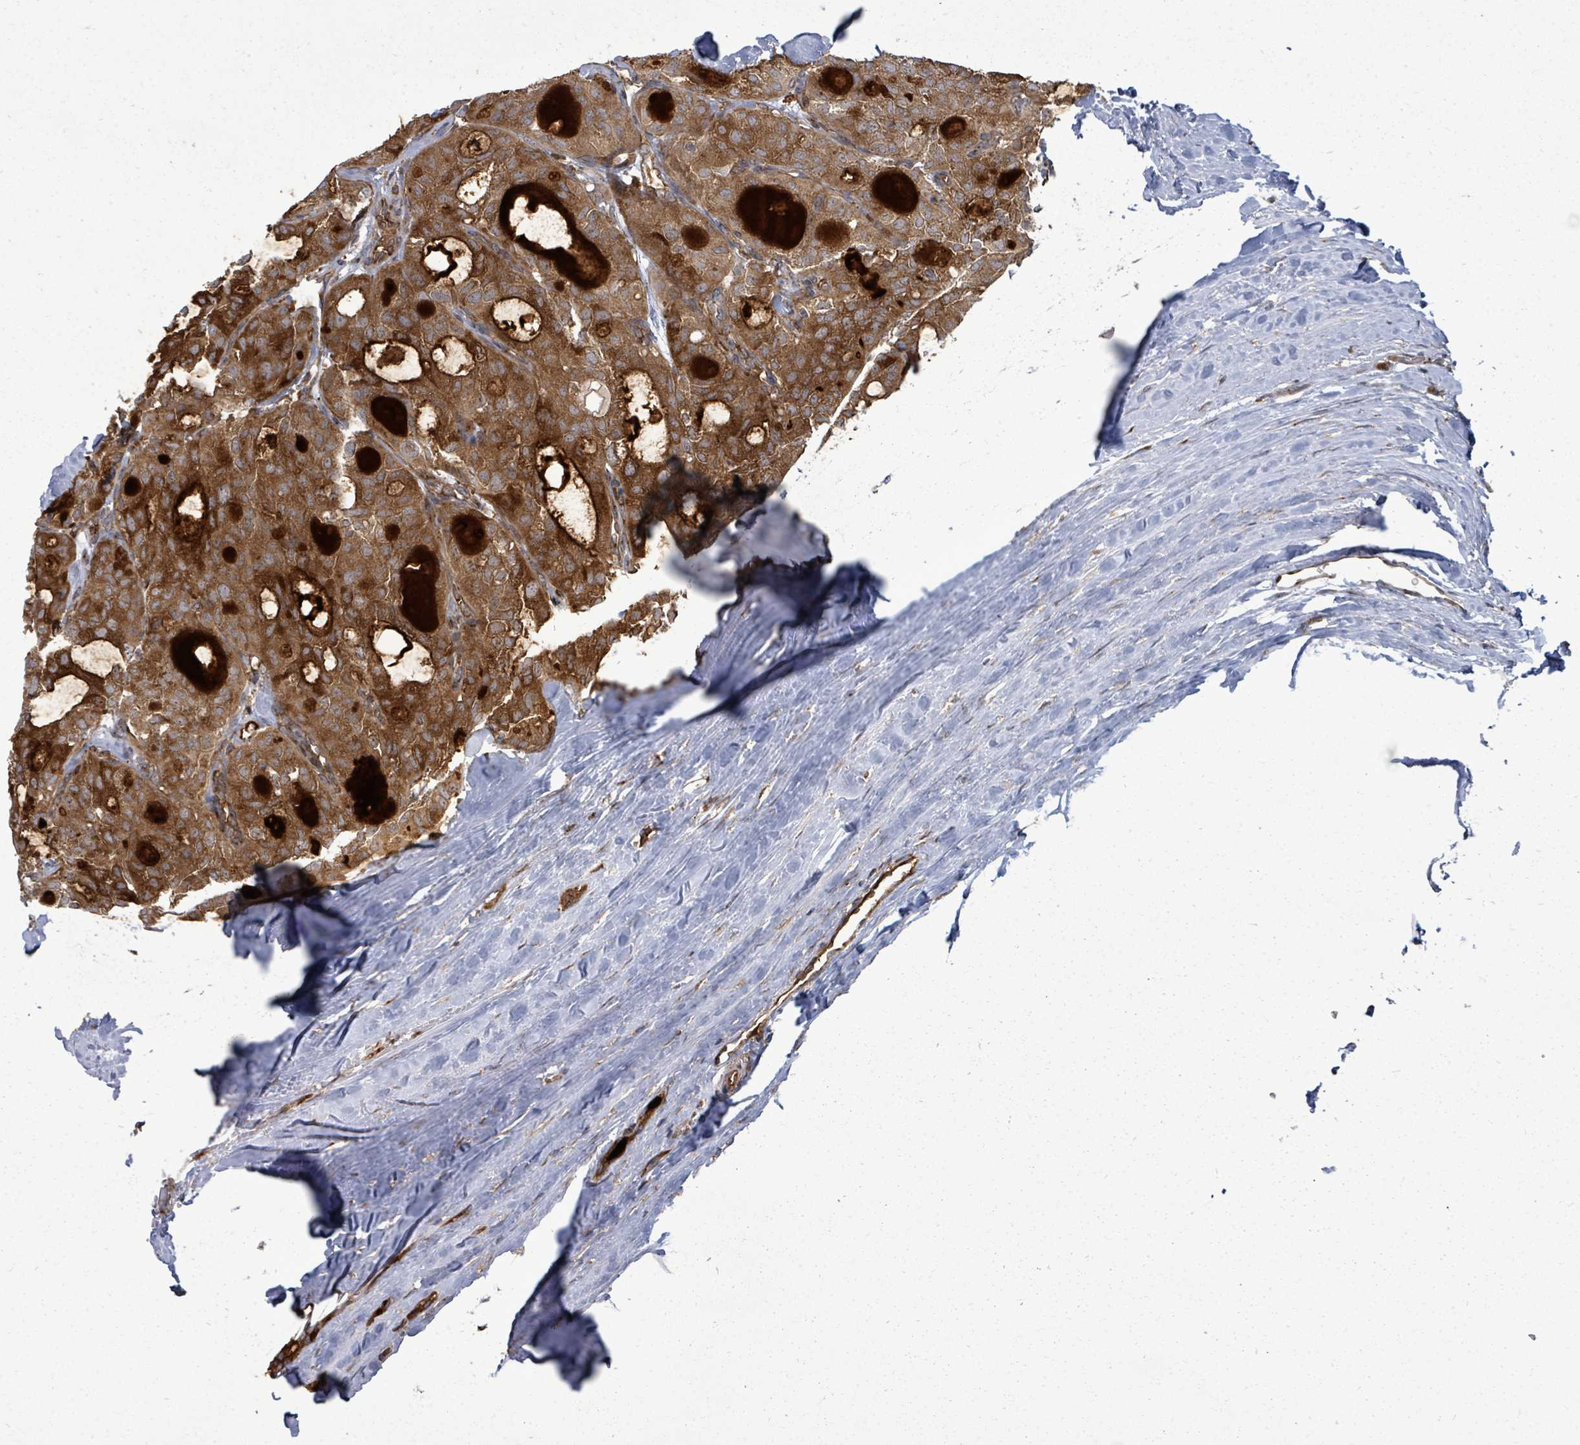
{"staining": {"intensity": "strong", "quantity": ">75%", "location": "cytoplasmic/membranous"}, "tissue": "thyroid cancer", "cell_type": "Tumor cells", "image_type": "cancer", "snomed": [{"axis": "morphology", "description": "Follicular adenoma carcinoma, NOS"}, {"axis": "topography", "description": "Thyroid gland"}], "caption": "Tumor cells display high levels of strong cytoplasmic/membranous expression in about >75% of cells in human follicular adenoma carcinoma (thyroid).", "gene": "EIF3C", "patient": {"sex": "male", "age": 75}}